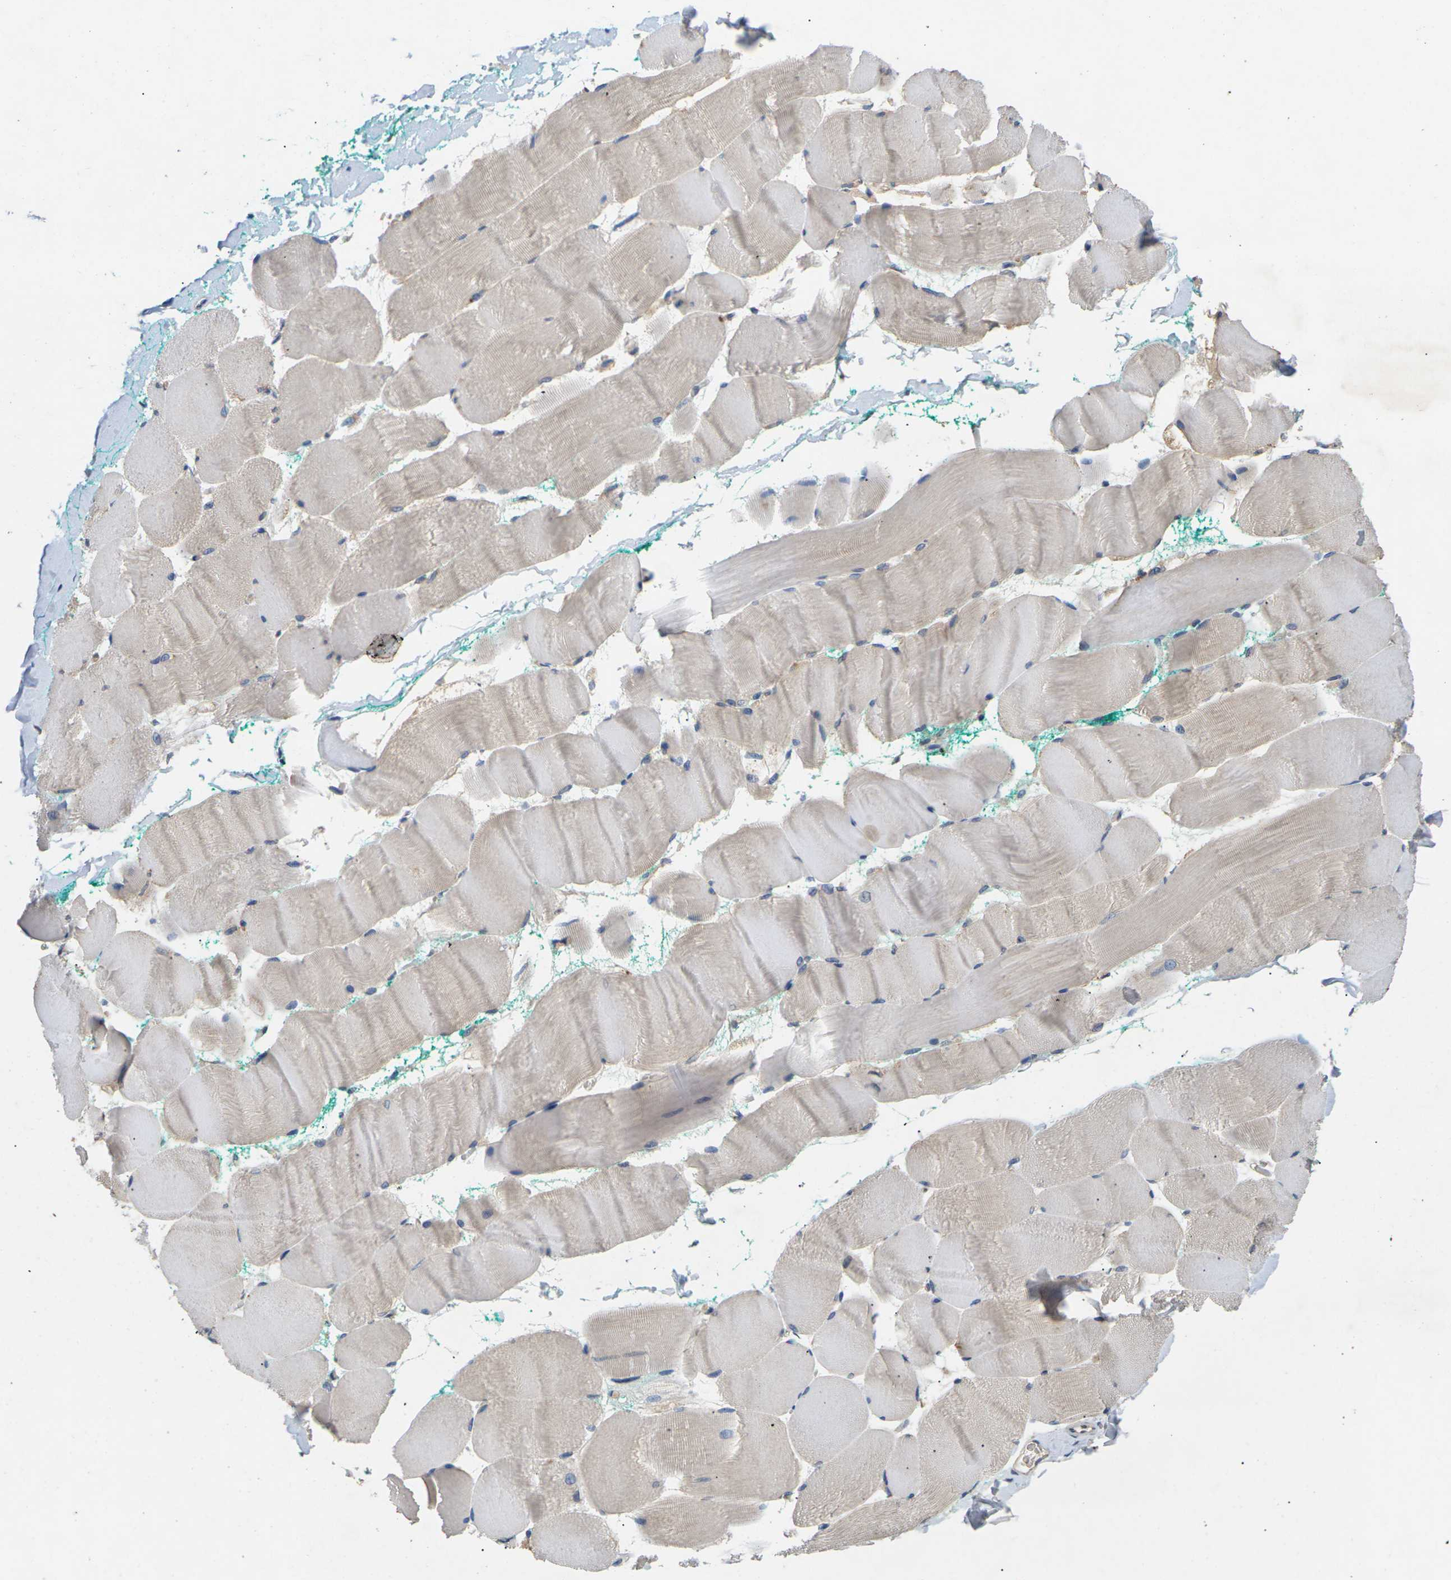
{"staining": {"intensity": "weak", "quantity": ">75%", "location": "cytoplasmic/membranous"}, "tissue": "skeletal muscle", "cell_type": "Myocytes", "image_type": "normal", "snomed": [{"axis": "morphology", "description": "Normal tissue, NOS"}, {"axis": "morphology", "description": "Squamous cell carcinoma, NOS"}, {"axis": "topography", "description": "Skeletal muscle"}], "caption": "Protein analysis of normal skeletal muscle exhibits weak cytoplasmic/membranous staining in approximately >75% of myocytes. The protein is stained brown, and the nuclei are stained in blue (DAB (3,3'-diaminobenzidine) IHC with brightfield microscopy, high magnification).", "gene": "SLC2A2", "patient": {"sex": "male", "age": 51}}